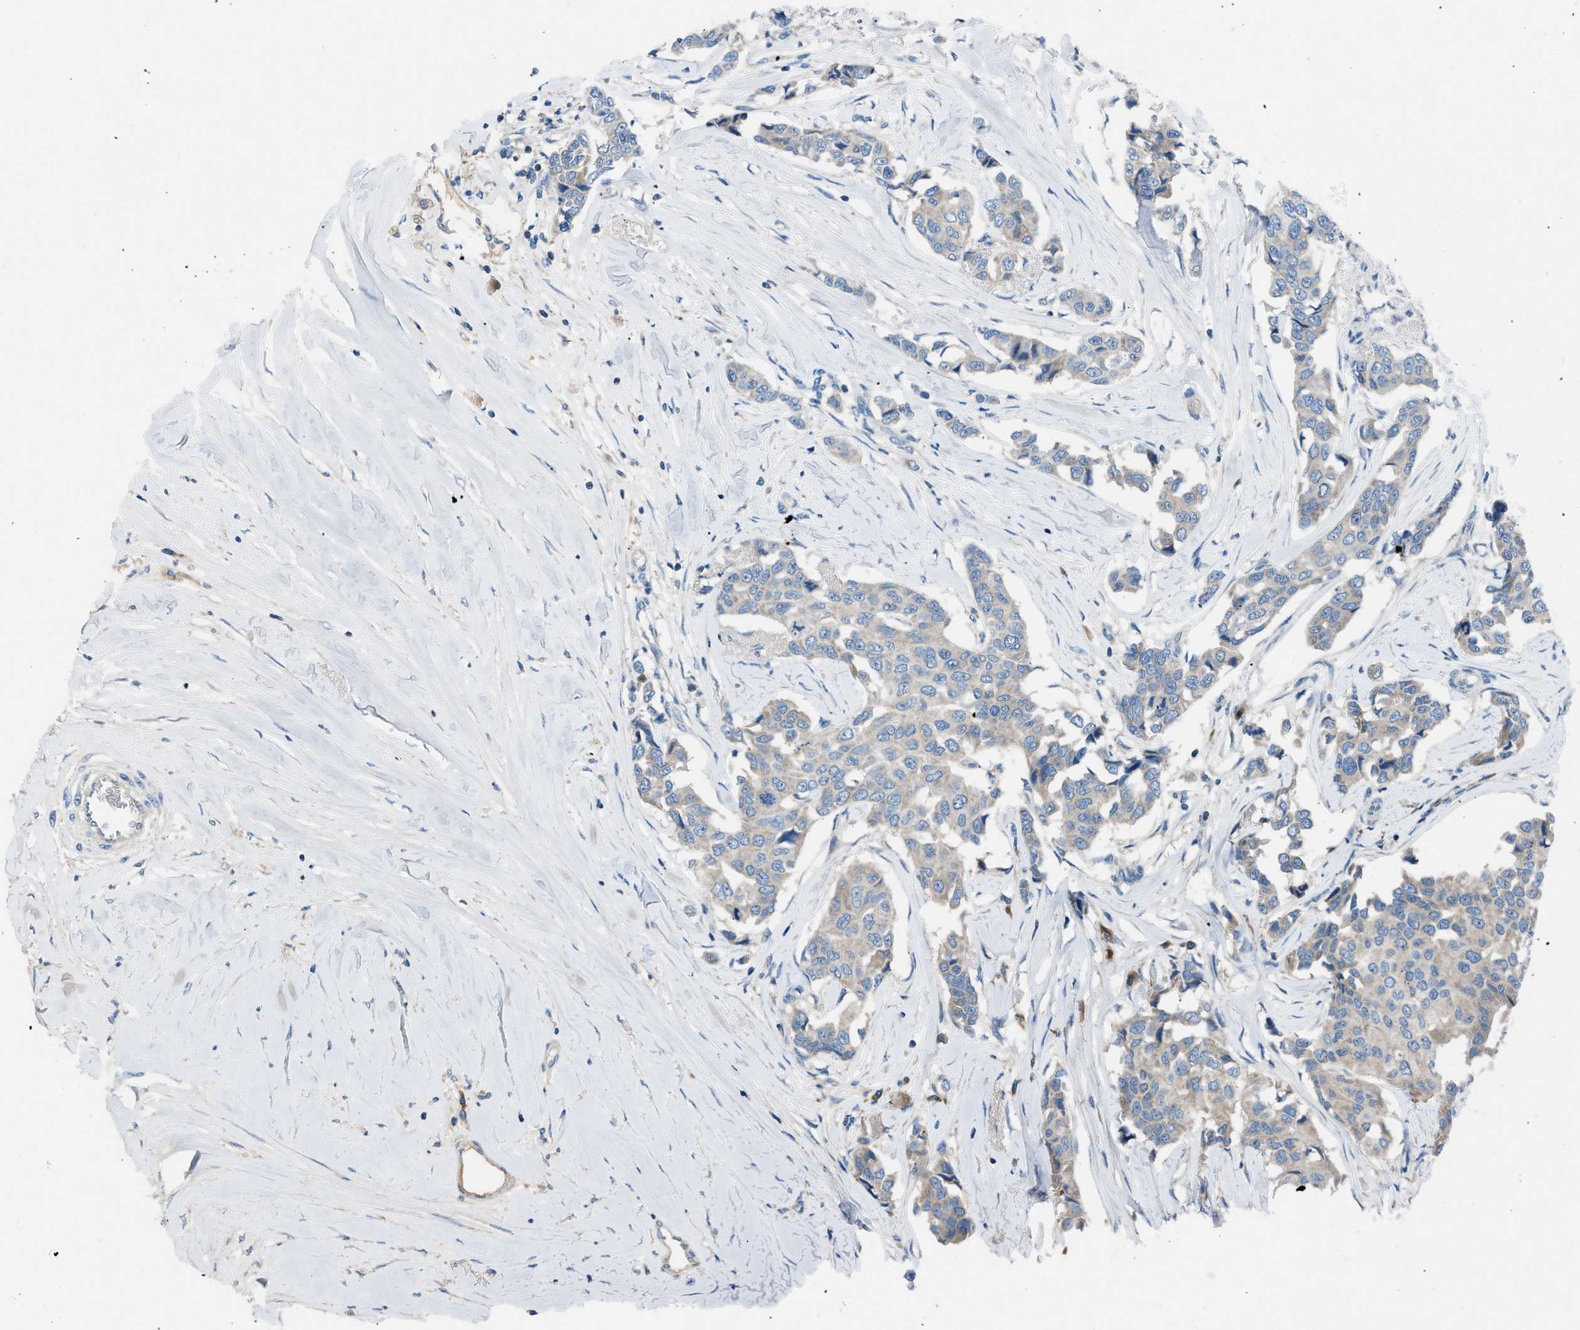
{"staining": {"intensity": "weak", "quantity": "<25%", "location": "cytoplasmic/membranous"}, "tissue": "breast cancer", "cell_type": "Tumor cells", "image_type": "cancer", "snomed": [{"axis": "morphology", "description": "Duct carcinoma"}, {"axis": "topography", "description": "Breast"}], "caption": "IHC photomicrograph of neoplastic tissue: human breast intraductal carcinoma stained with DAB (3,3'-diaminobenzidine) exhibits no significant protein expression in tumor cells.", "gene": "GRK6", "patient": {"sex": "female", "age": 80}}